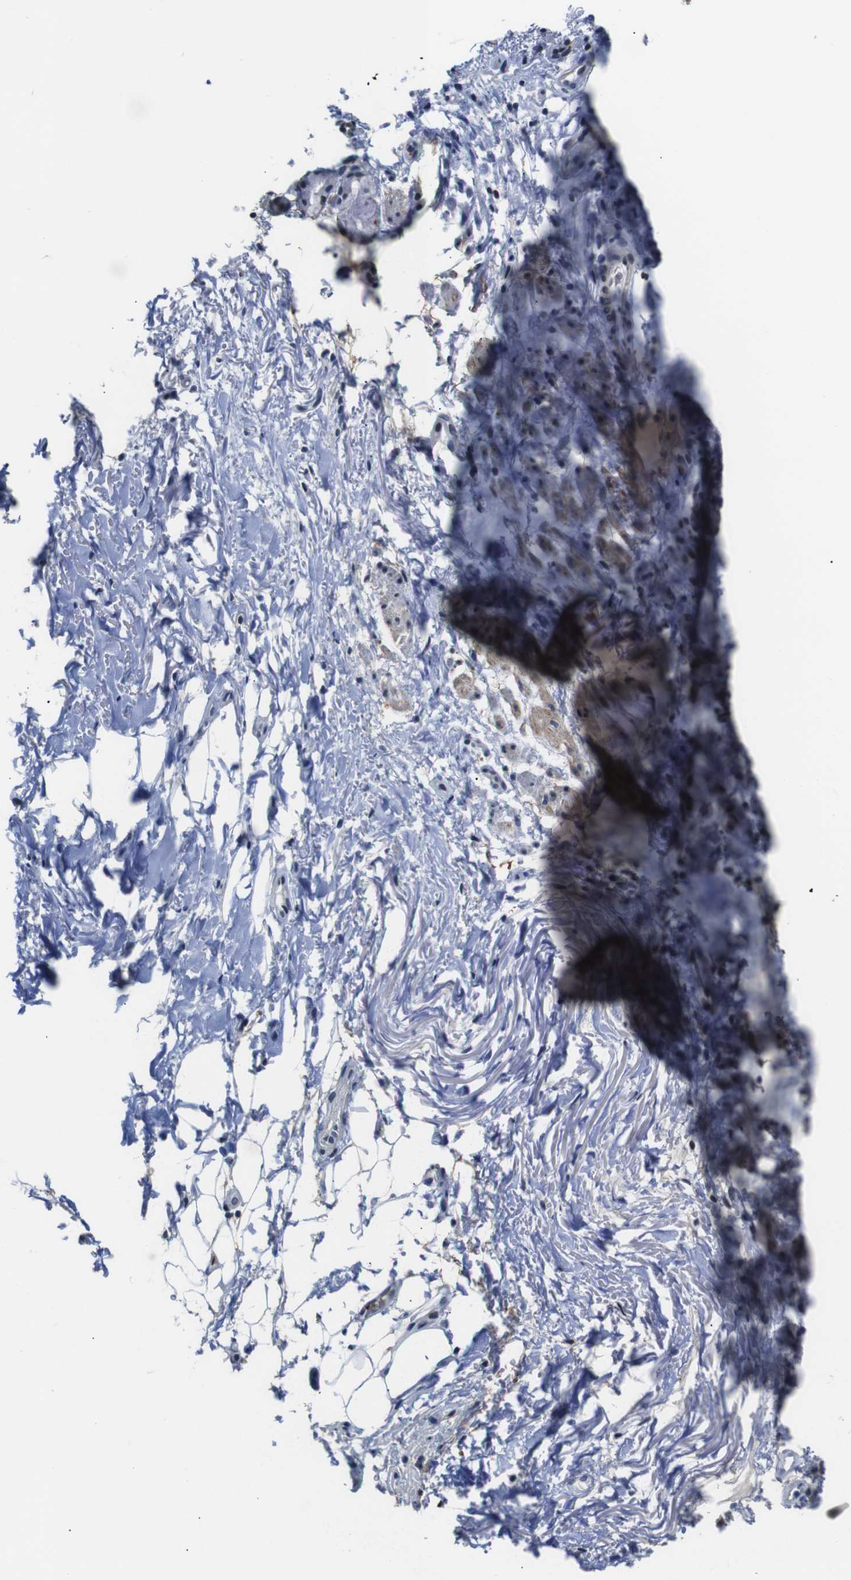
{"staining": {"intensity": "negative", "quantity": "none", "location": "none"}, "tissue": "adipose tissue", "cell_type": "Adipocytes", "image_type": "normal", "snomed": [{"axis": "morphology", "description": "Normal tissue, NOS"}, {"axis": "topography", "description": "Cartilage tissue"}, {"axis": "topography", "description": "Bronchus"}], "caption": "Immunohistochemical staining of normal adipose tissue exhibits no significant positivity in adipocytes.", "gene": "ILDR2", "patient": {"sex": "female", "age": 73}}